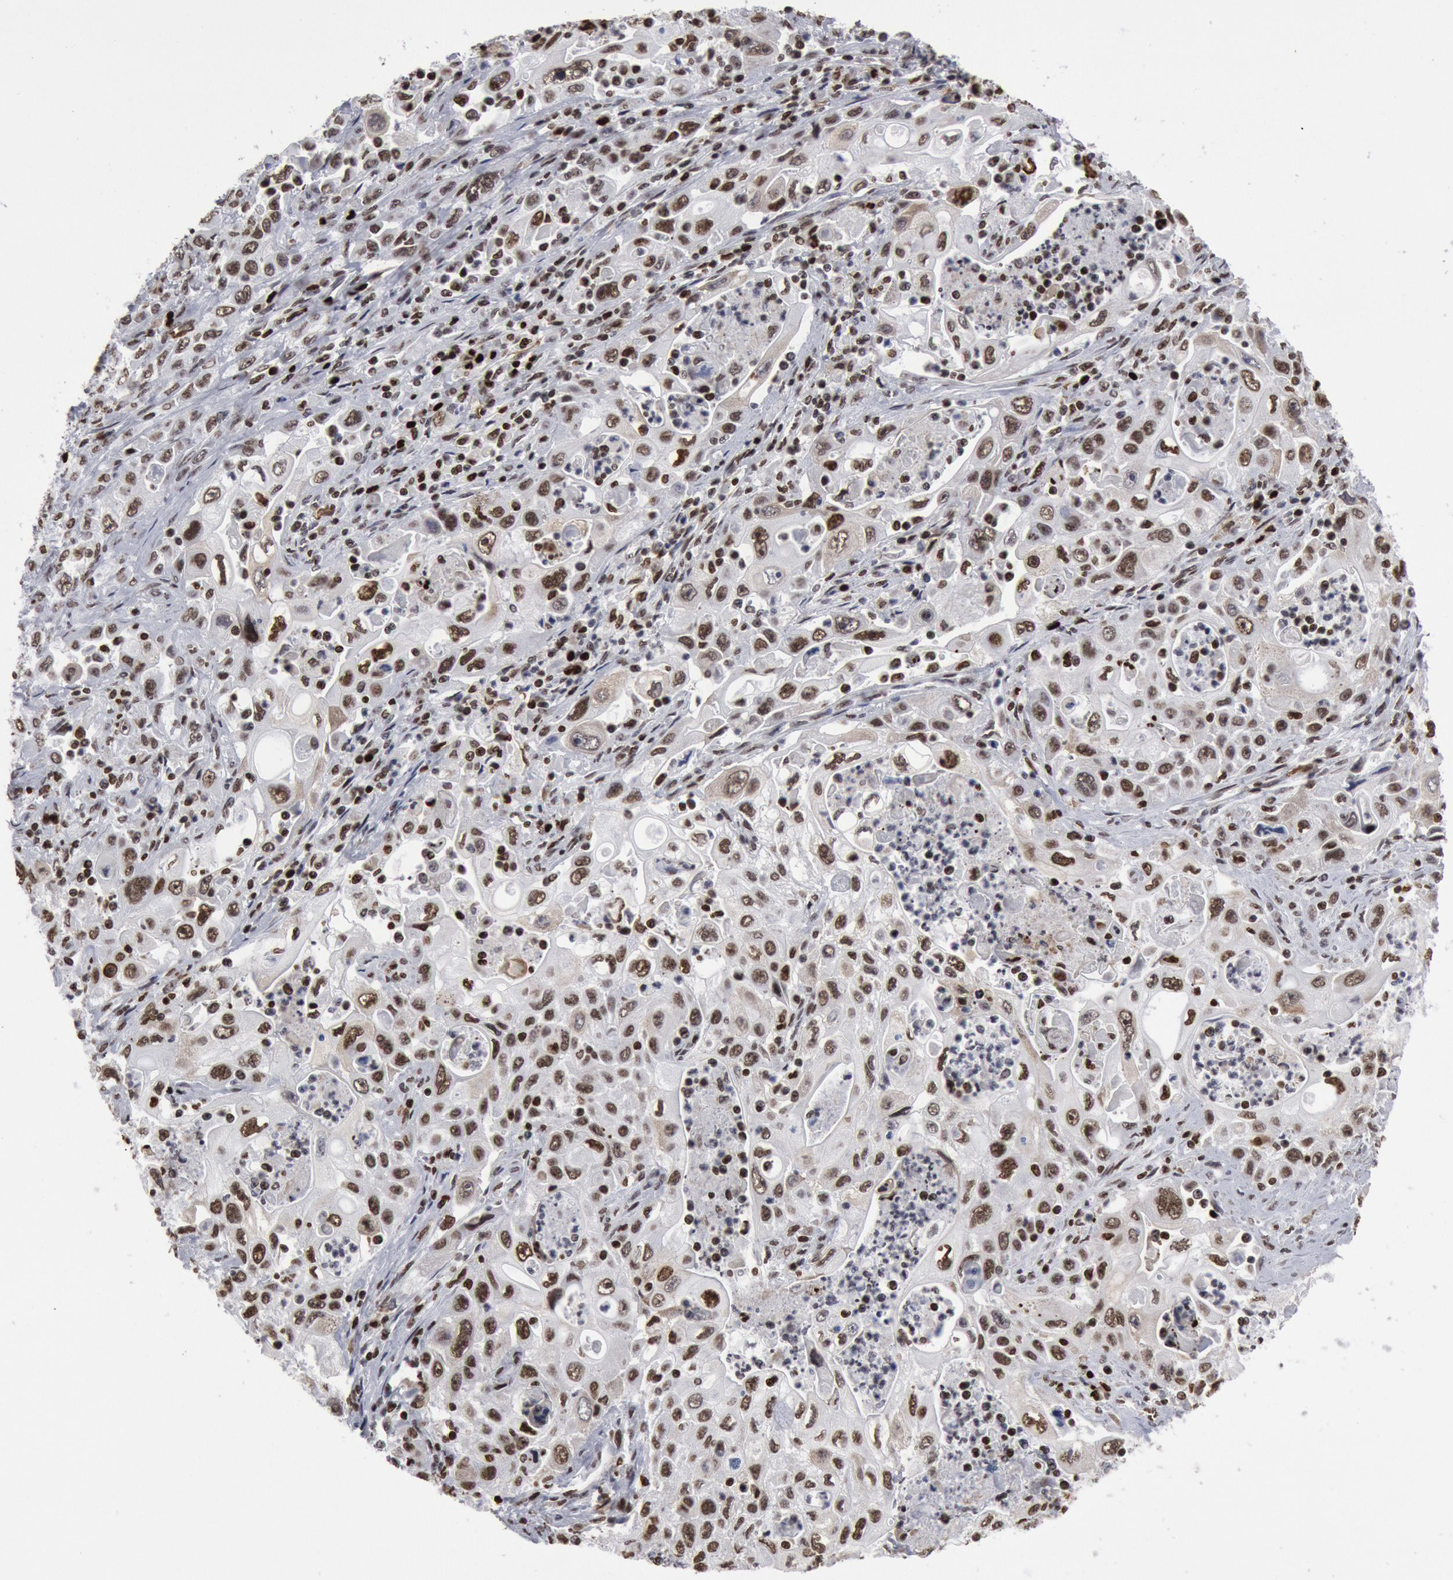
{"staining": {"intensity": "strong", "quantity": ">75%", "location": "nuclear"}, "tissue": "pancreatic cancer", "cell_type": "Tumor cells", "image_type": "cancer", "snomed": [{"axis": "morphology", "description": "Adenocarcinoma, NOS"}, {"axis": "topography", "description": "Pancreas"}], "caption": "High-magnification brightfield microscopy of pancreatic cancer stained with DAB (brown) and counterstained with hematoxylin (blue). tumor cells exhibit strong nuclear expression is appreciated in approximately>75% of cells. (DAB (3,3'-diaminobenzidine) IHC with brightfield microscopy, high magnification).", "gene": "SUB1", "patient": {"sex": "male", "age": 70}}